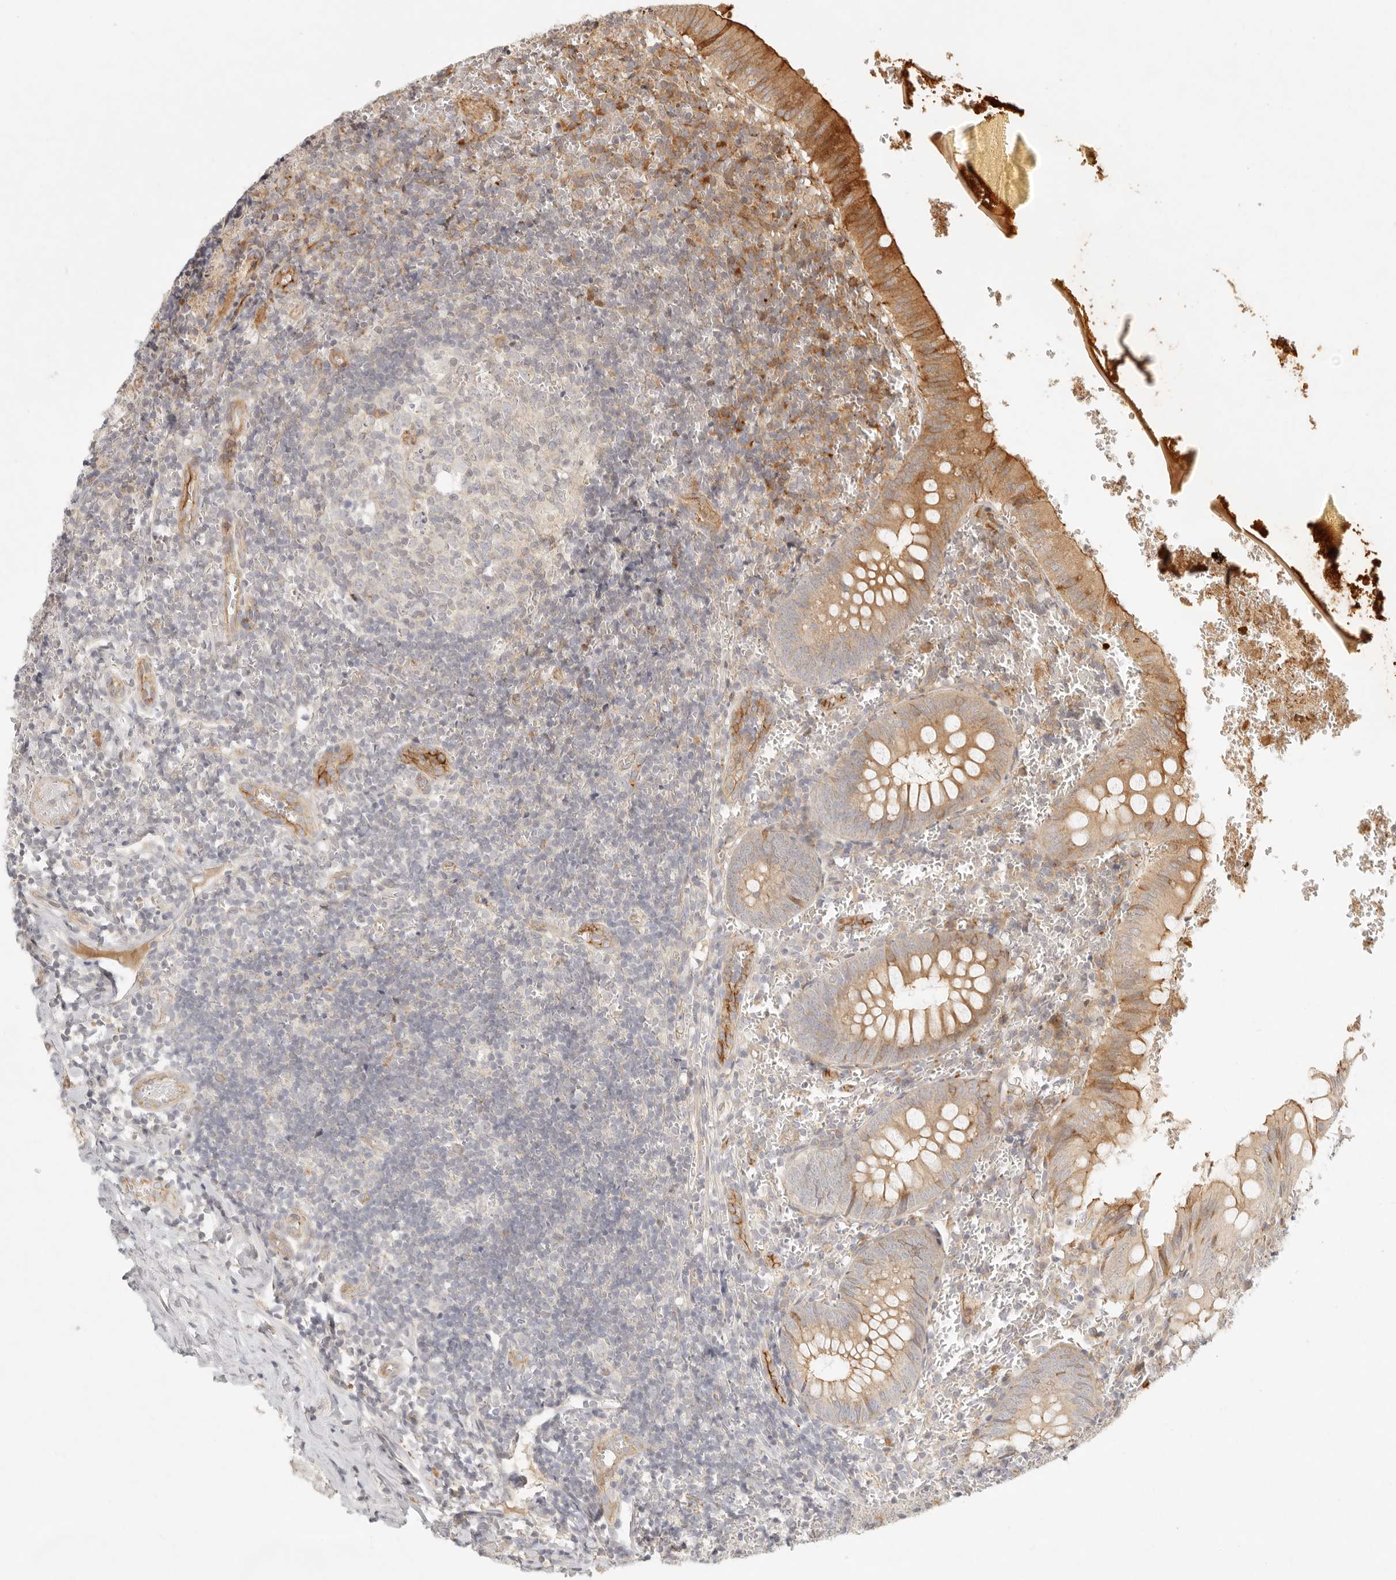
{"staining": {"intensity": "moderate", "quantity": ">75%", "location": "cytoplasmic/membranous"}, "tissue": "appendix", "cell_type": "Glandular cells", "image_type": "normal", "snomed": [{"axis": "morphology", "description": "Normal tissue, NOS"}, {"axis": "topography", "description": "Appendix"}], "caption": "Immunohistochemical staining of normal appendix displays moderate cytoplasmic/membranous protein expression in approximately >75% of glandular cells.", "gene": "KLHL38", "patient": {"sex": "male", "age": 8}}